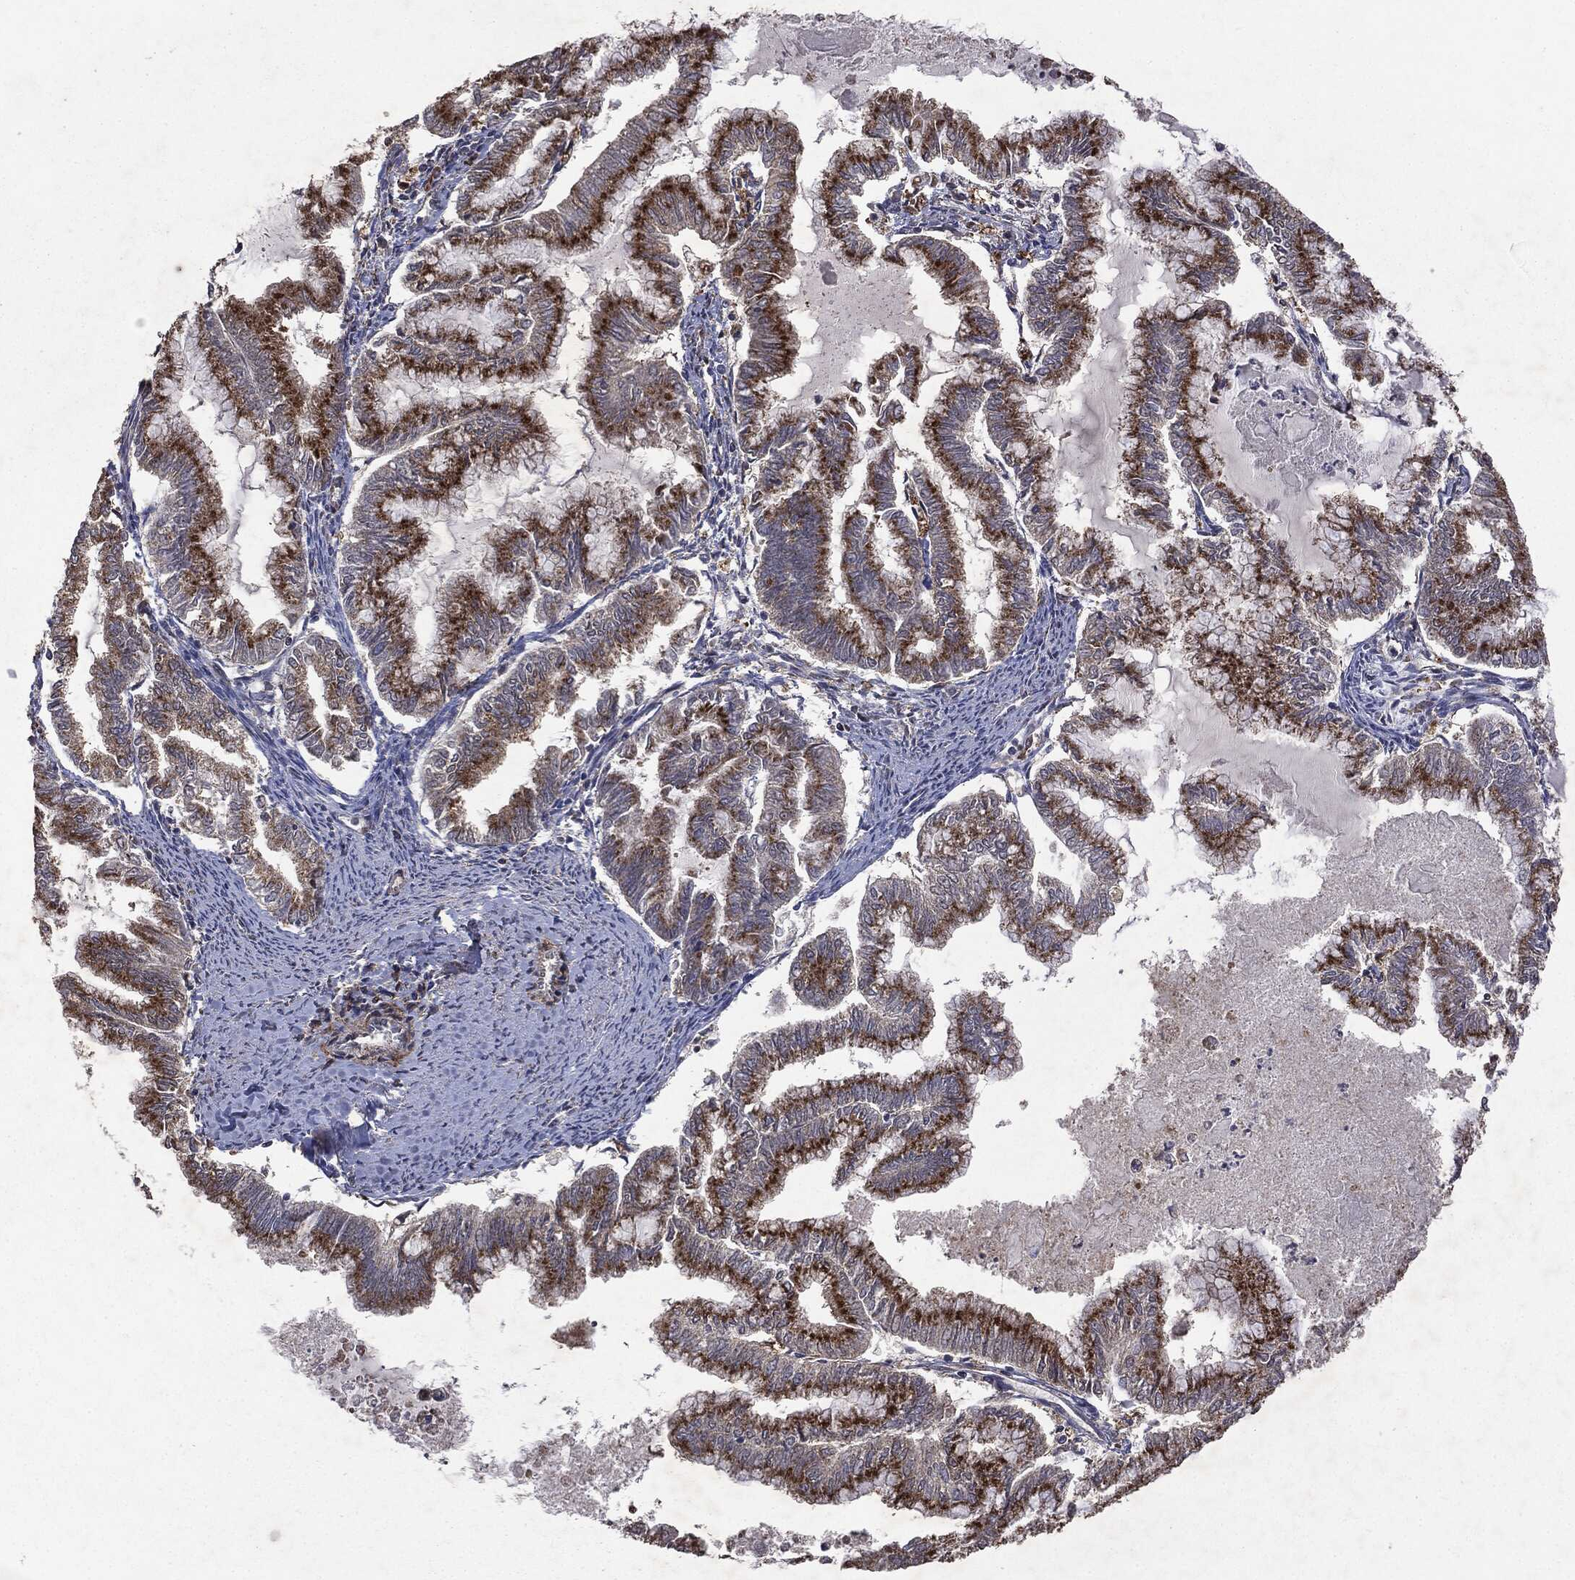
{"staining": {"intensity": "strong", "quantity": ">75%", "location": "cytoplasmic/membranous"}, "tissue": "endometrial cancer", "cell_type": "Tumor cells", "image_type": "cancer", "snomed": [{"axis": "morphology", "description": "Adenocarcinoma, NOS"}, {"axis": "topography", "description": "Endometrium"}], "caption": "Protein analysis of adenocarcinoma (endometrial) tissue exhibits strong cytoplasmic/membranous positivity in about >75% of tumor cells.", "gene": "PTEN", "patient": {"sex": "female", "age": 79}}